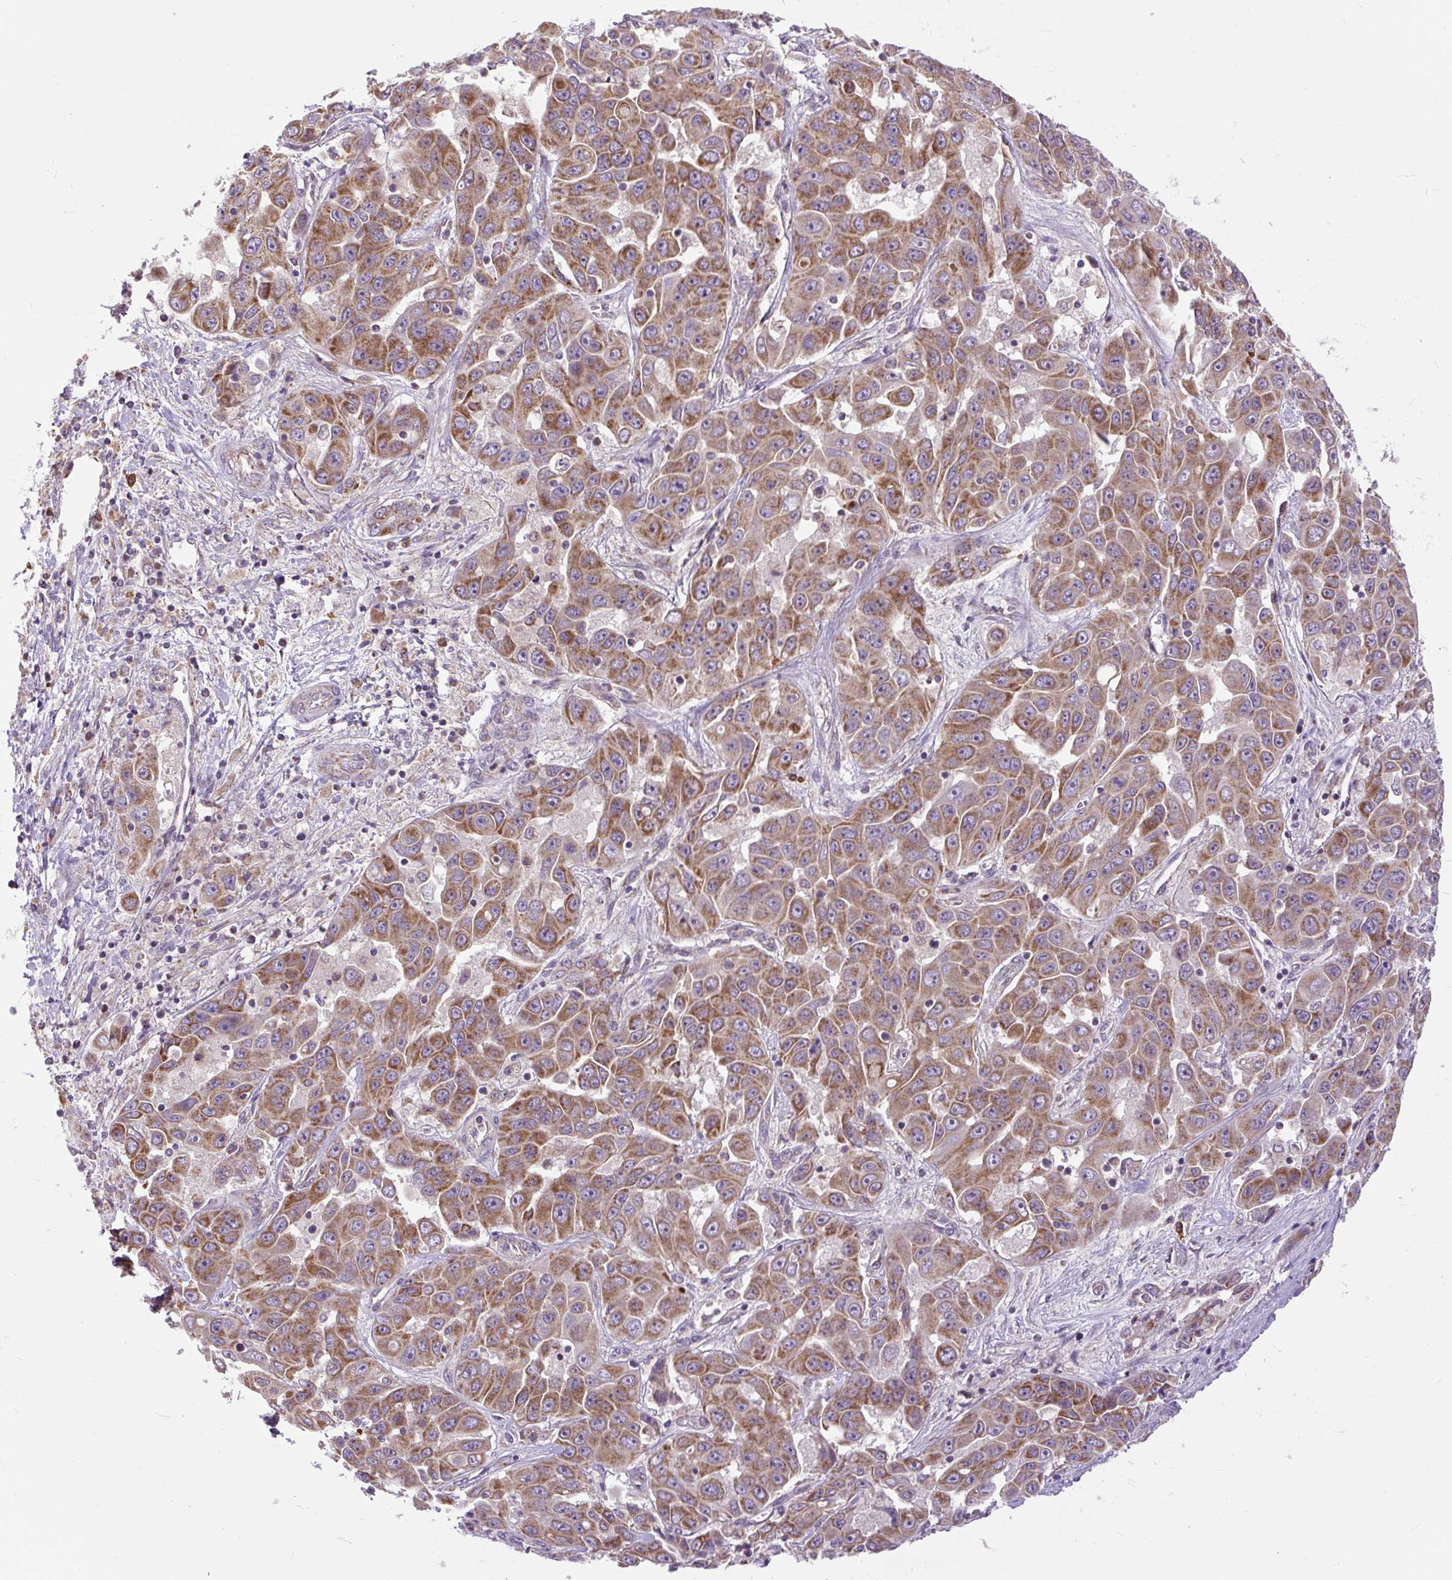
{"staining": {"intensity": "moderate", "quantity": ">75%", "location": "cytoplasmic/membranous"}, "tissue": "liver cancer", "cell_type": "Tumor cells", "image_type": "cancer", "snomed": [{"axis": "morphology", "description": "Cholangiocarcinoma"}, {"axis": "topography", "description": "Liver"}], "caption": "Cholangiocarcinoma (liver) stained for a protein exhibits moderate cytoplasmic/membranous positivity in tumor cells.", "gene": "TM2D3", "patient": {"sex": "female", "age": 52}}